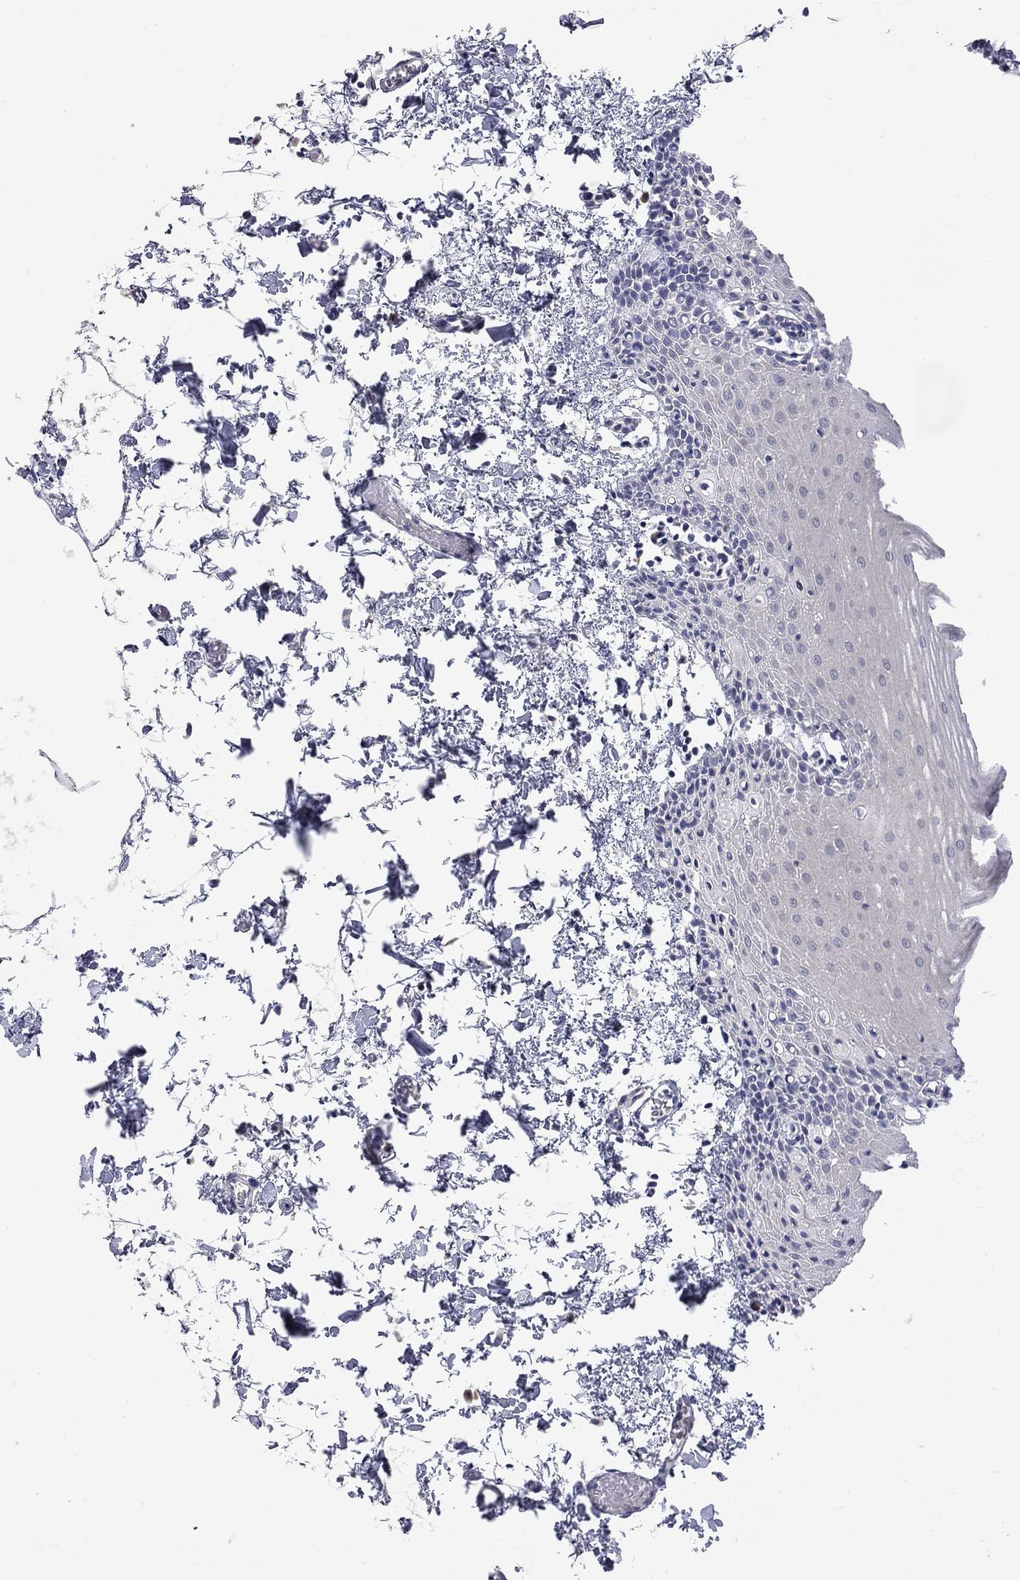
{"staining": {"intensity": "negative", "quantity": "none", "location": "none"}, "tissue": "oral mucosa", "cell_type": "Squamous epithelial cells", "image_type": "normal", "snomed": [{"axis": "morphology", "description": "Normal tissue, NOS"}, {"axis": "topography", "description": "Oral tissue"}], "caption": "This is an immunohistochemistry (IHC) micrograph of unremarkable human oral mucosa. There is no expression in squamous epithelial cells.", "gene": "NOS2", "patient": {"sex": "male", "age": 81}}